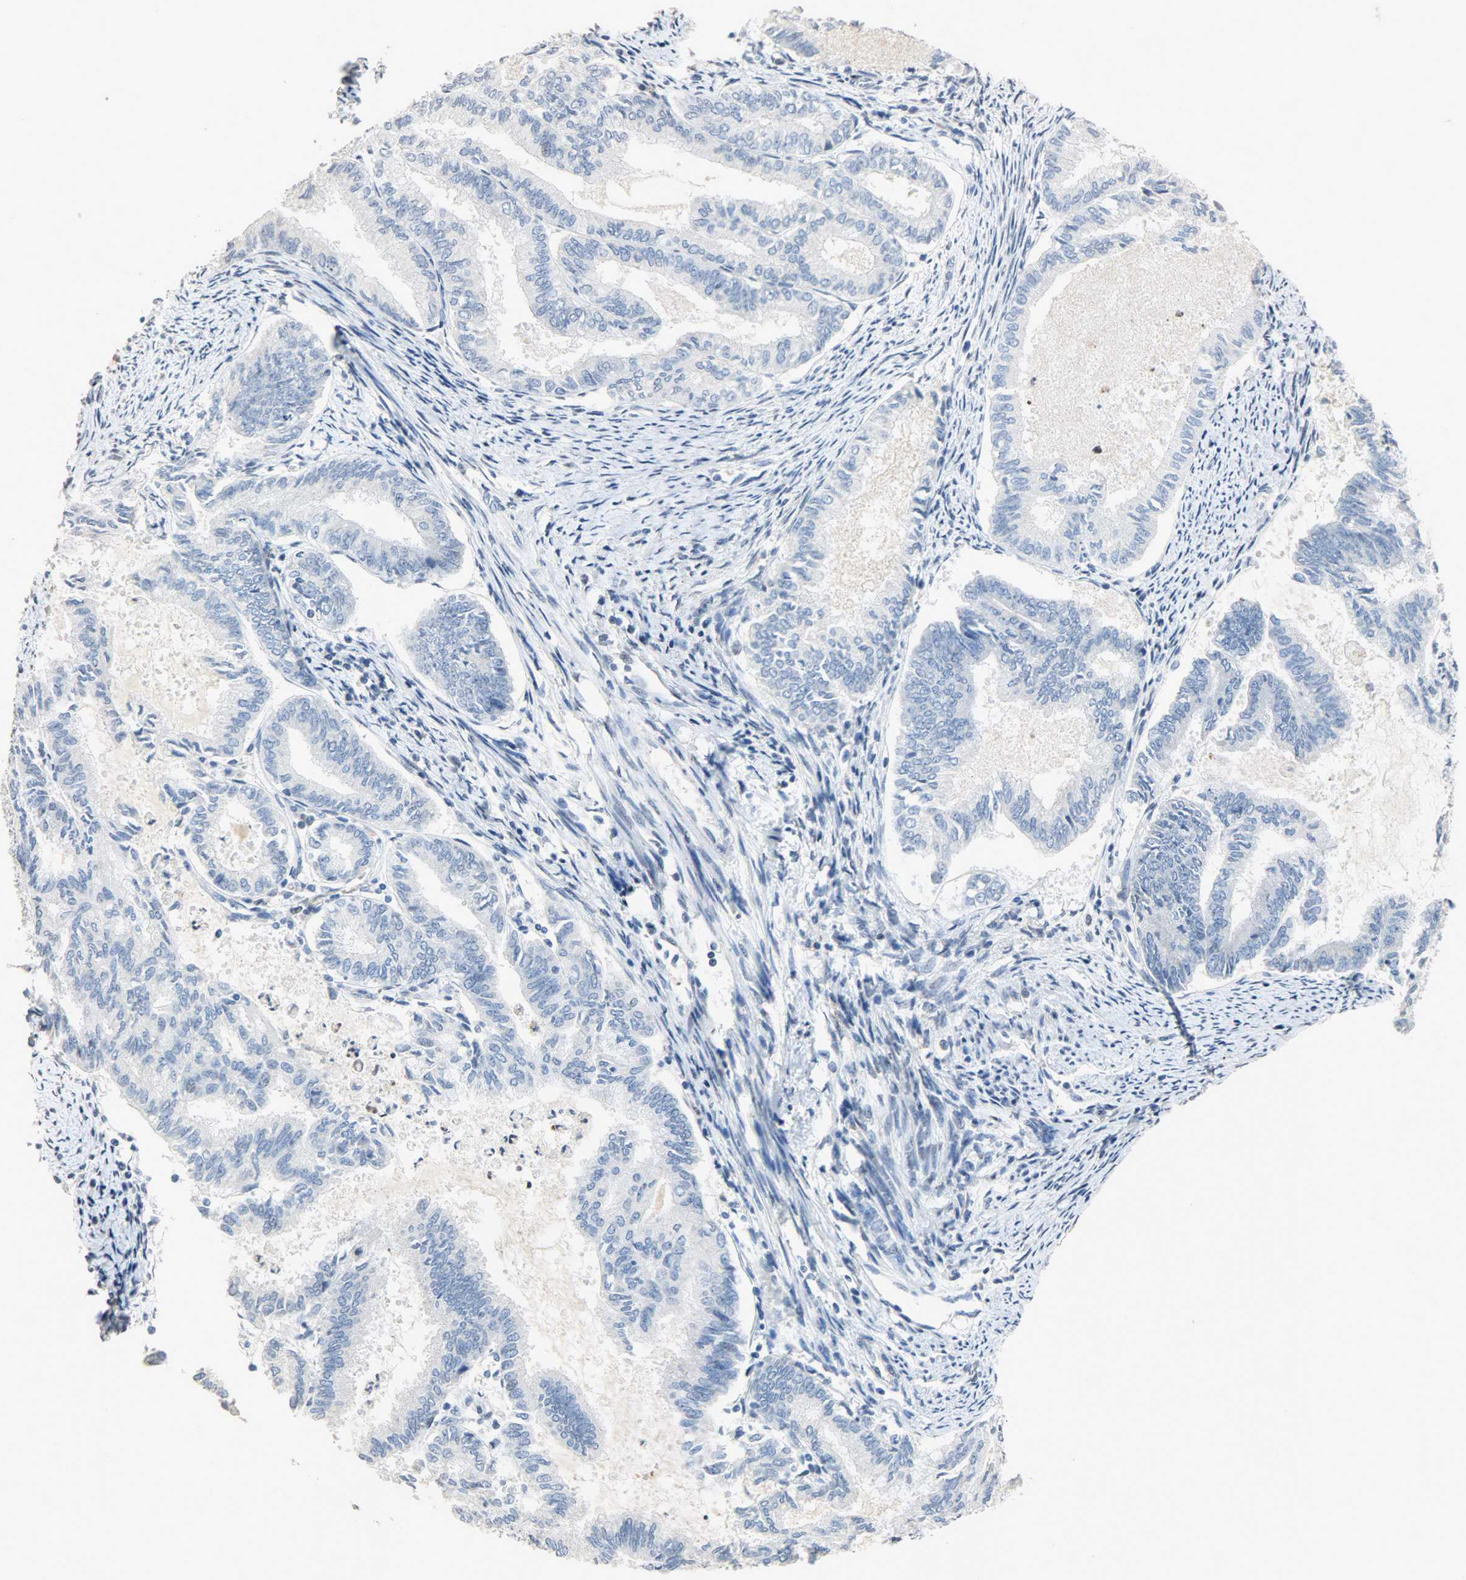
{"staining": {"intensity": "negative", "quantity": "none", "location": "none"}, "tissue": "endometrial cancer", "cell_type": "Tumor cells", "image_type": "cancer", "snomed": [{"axis": "morphology", "description": "Adenocarcinoma, NOS"}, {"axis": "topography", "description": "Endometrium"}], "caption": "Protein analysis of adenocarcinoma (endometrial) demonstrates no significant expression in tumor cells.", "gene": "DNAJB6", "patient": {"sex": "female", "age": 86}}